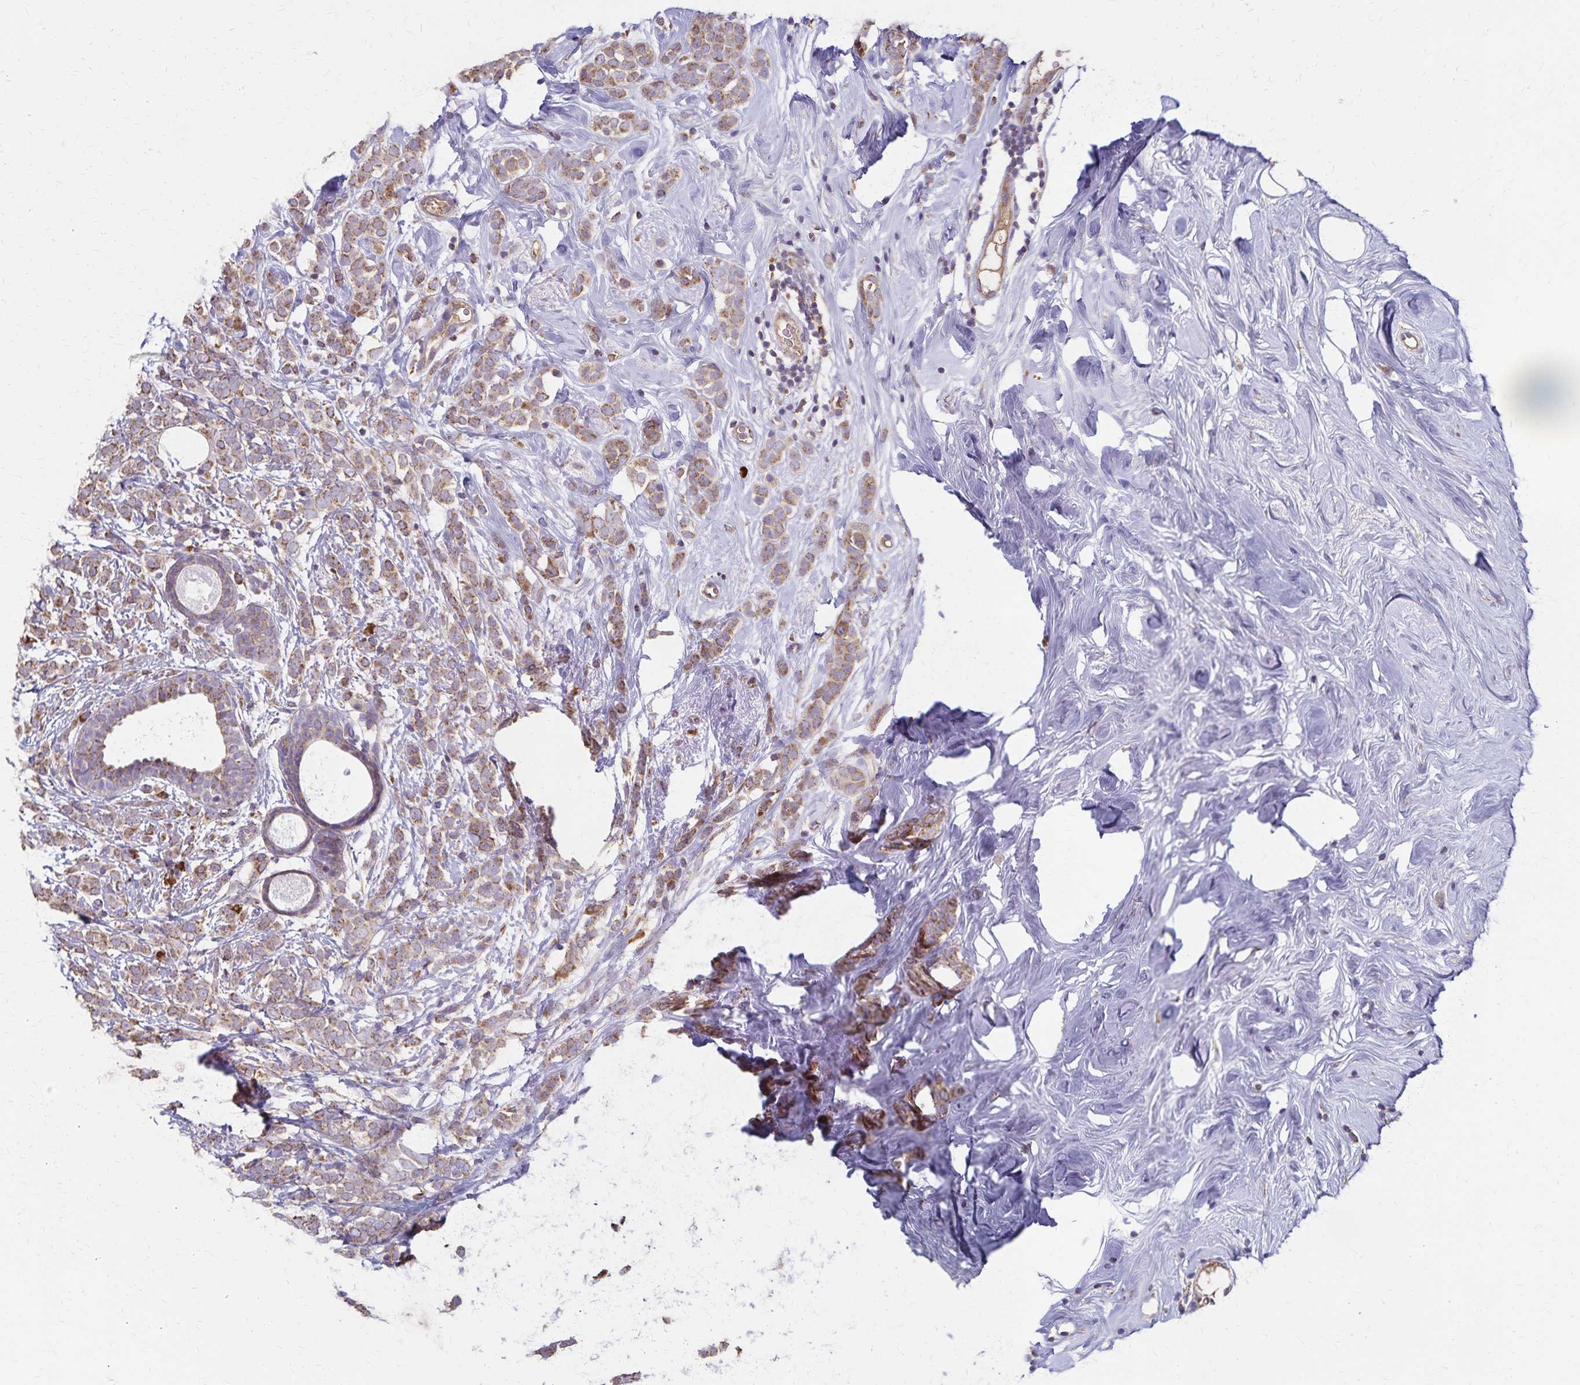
{"staining": {"intensity": "moderate", "quantity": ">75%", "location": "cytoplasmic/membranous"}, "tissue": "breast cancer", "cell_type": "Tumor cells", "image_type": "cancer", "snomed": [{"axis": "morphology", "description": "Lobular carcinoma"}, {"axis": "topography", "description": "Breast"}], "caption": "Lobular carcinoma (breast) tissue exhibits moderate cytoplasmic/membranous staining in about >75% of tumor cells The staining is performed using DAB brown chromogen to label protein expression. The nuclei are counter-stained blue using hematoxylin.", "gene": "RNF10", "patient": {"sex": "female", "age": 49}}